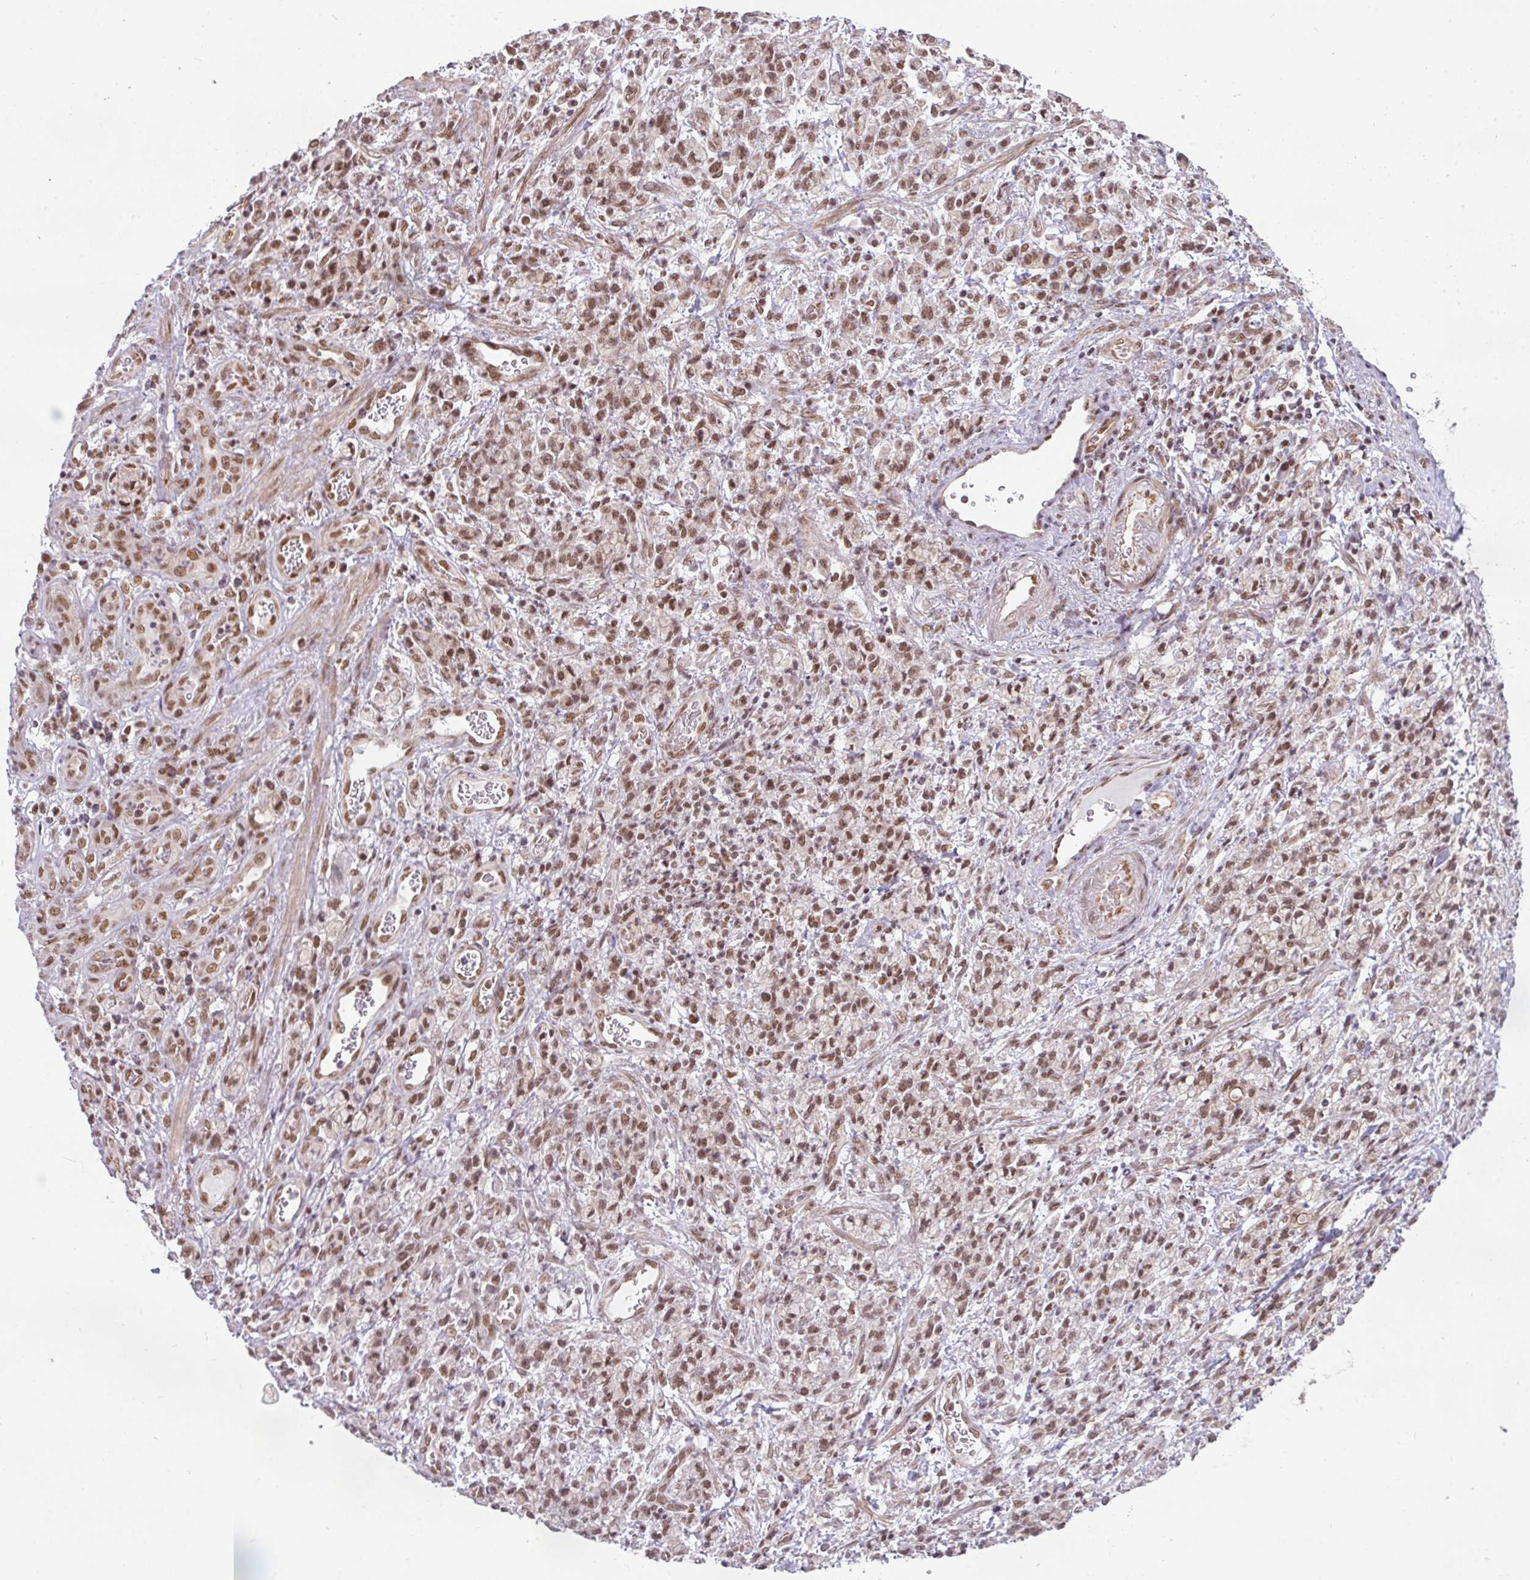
{"staining": {"intensity": "moderate", "quantity": ">75%", "location": "nuclear"}, "tissue": "stomach cancer", "cell_type": "Tumor cells", "image_type": "cancer", "snomed": [{"axis": "morphology", "description": "Adenocarcinoma, NOS"}, {"axis": "topography", "description": "Stomach"}], "caption": "The micrograph demonstrates immunohistochemical staining of stomach cancer. There is moderate nuclear expression is seen in approximately >75% of tumor cells. The staining was performed using DAB (3,3'-diaminobenzidine) to visualize the protein expression in brown, while the nuclei were stained in blue with hematoxylin (Magnification: 20x).", "gene": "NCOA5", "patient": {"sex": "male", "age": 77}}